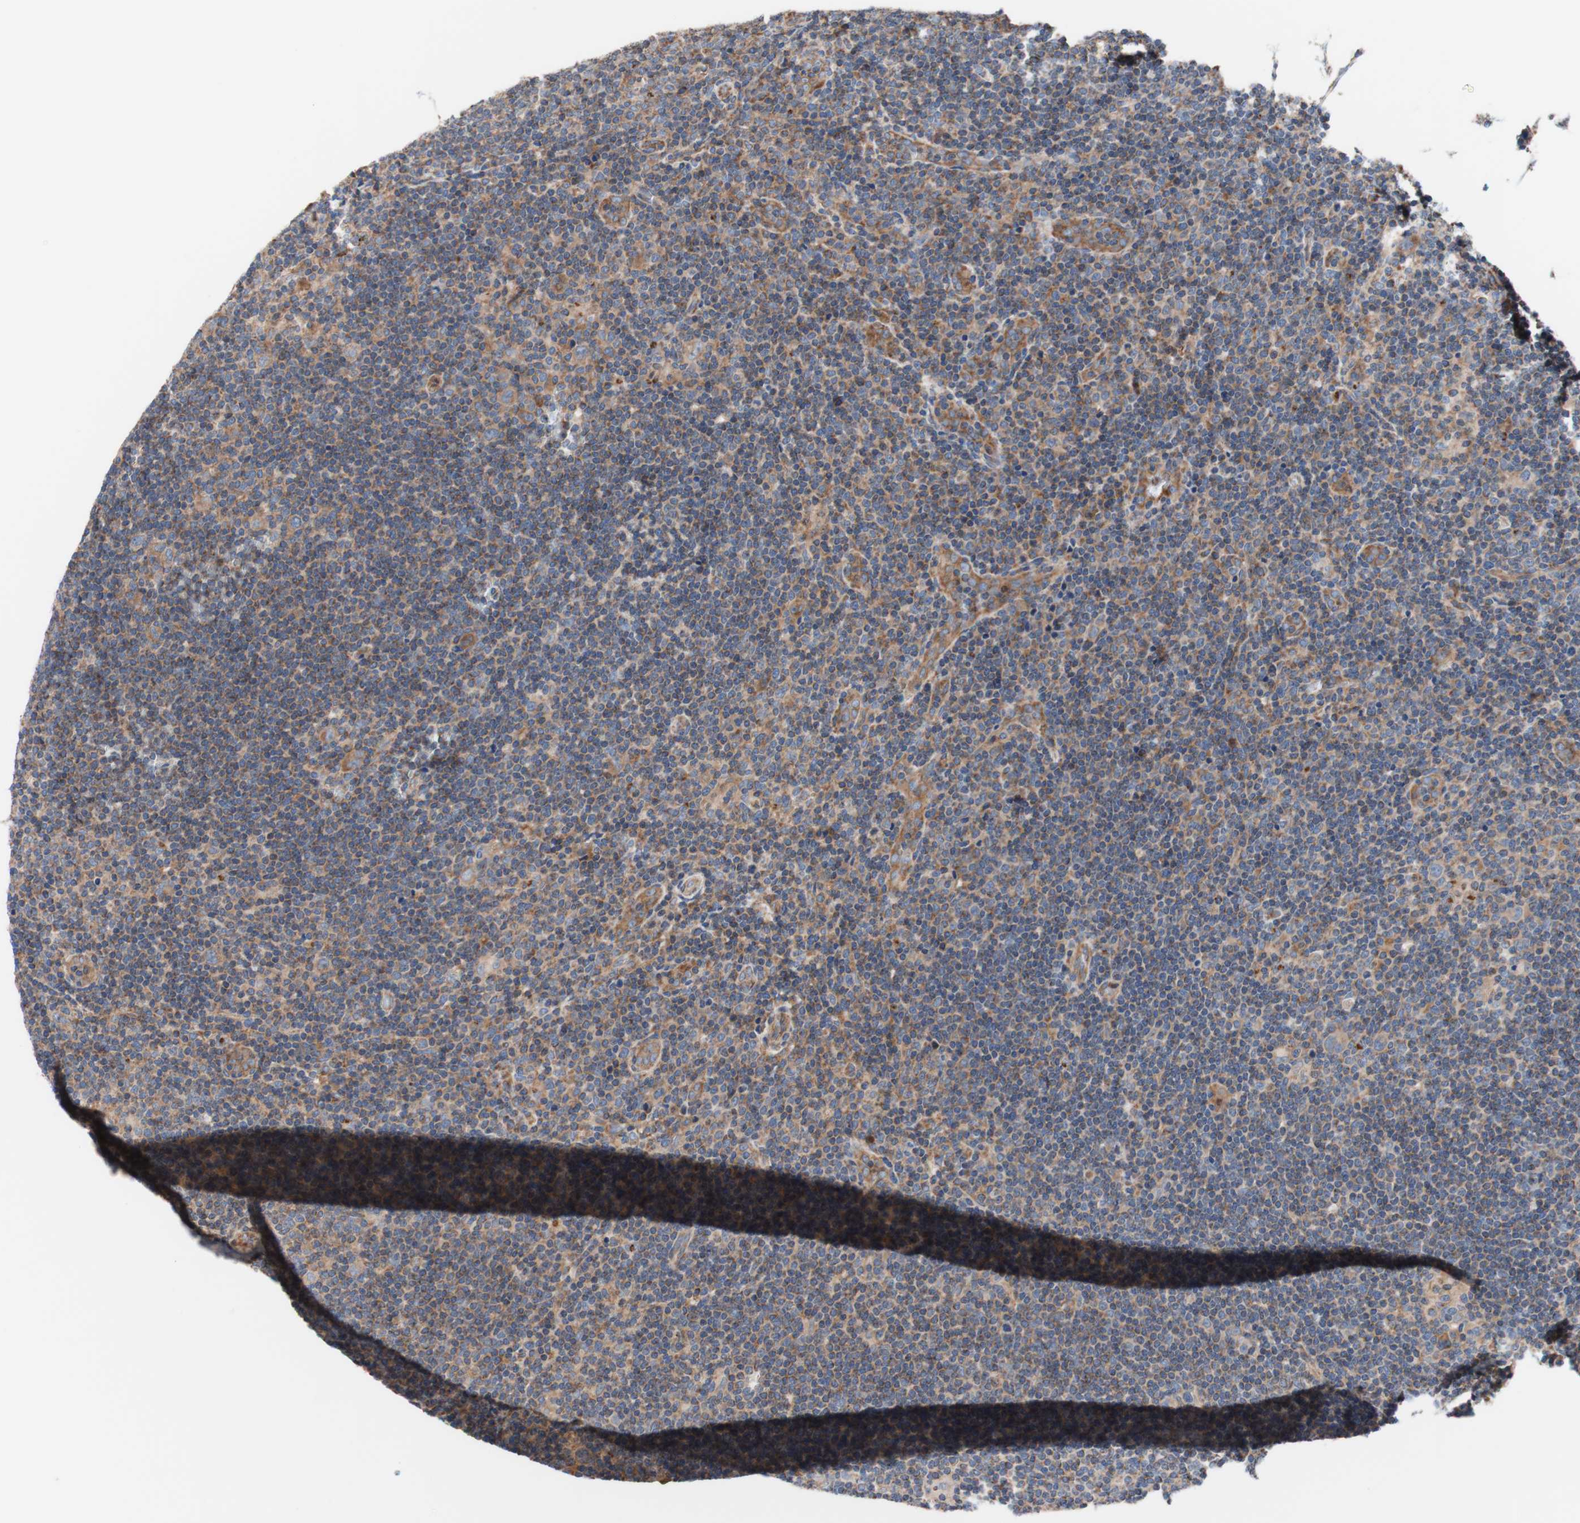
{"staining": {"intensity": "weak", "quantity": "25%-75%", "location": "cytoplasmic/membranous"}, "tissue": "lymphoma", "cell_type": "Tumor cells", "image_type": "cancer", "snomed": [{"axis": "morphology", "description": "Hodgkin's disease, NOS"}, {"axis": "topography", "description": "Lymph node"}], "caption": "Protein expression analysis of Hodgkin's disease displays weak cytoplasmic/membranous staining in approximately 25%-75% of tumor cells.", "gene": "FMR1", "patient": {"sex": "female", "age": 57}}